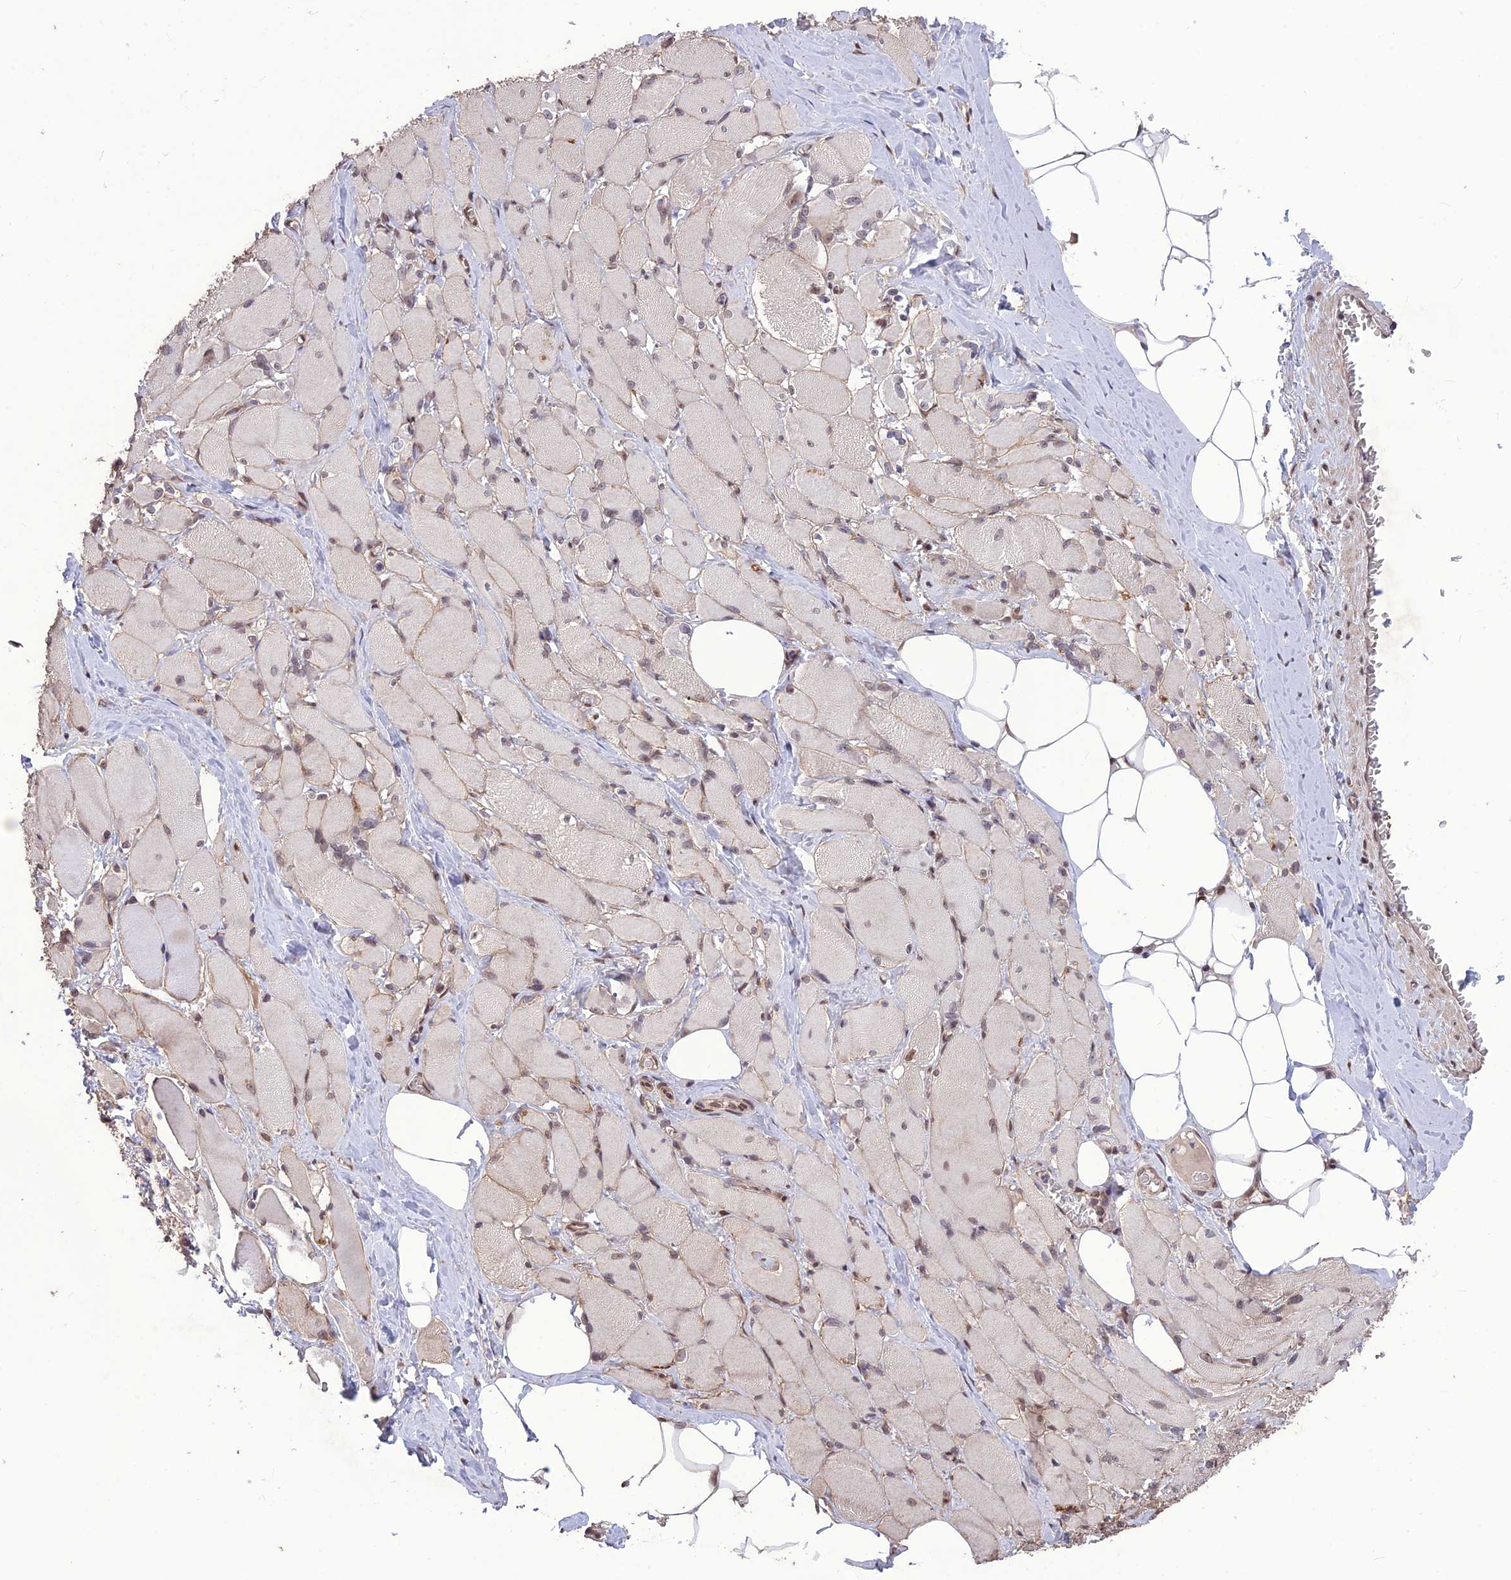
{"staining": {"intensity": "moderate", "quantity": "25%-75%", "location": "cytoplasmic/membranous,nuclear"}, "tissue": "skeletal muscle", "cell_type": "Myocytes", "image_type": "normal", "snomed": [{"axis": "morphology", "description": "Normal tissue, NOS"}, {"axis": "morphology", "description": "Basal cell carcinoma"}, {"axis": "topography", "description": "Skeletal muscle"}], "caption": "High-power microscopy captured an immunohistochemistry photomicrograph of unremarkable skeletal muscle, revealing moderate cytoplasmic/membranous,nuclear expression in approximately 25%-75% of myocytes.", "gene": "DIS3", "patient": {"sex": "female", "age": 64}}